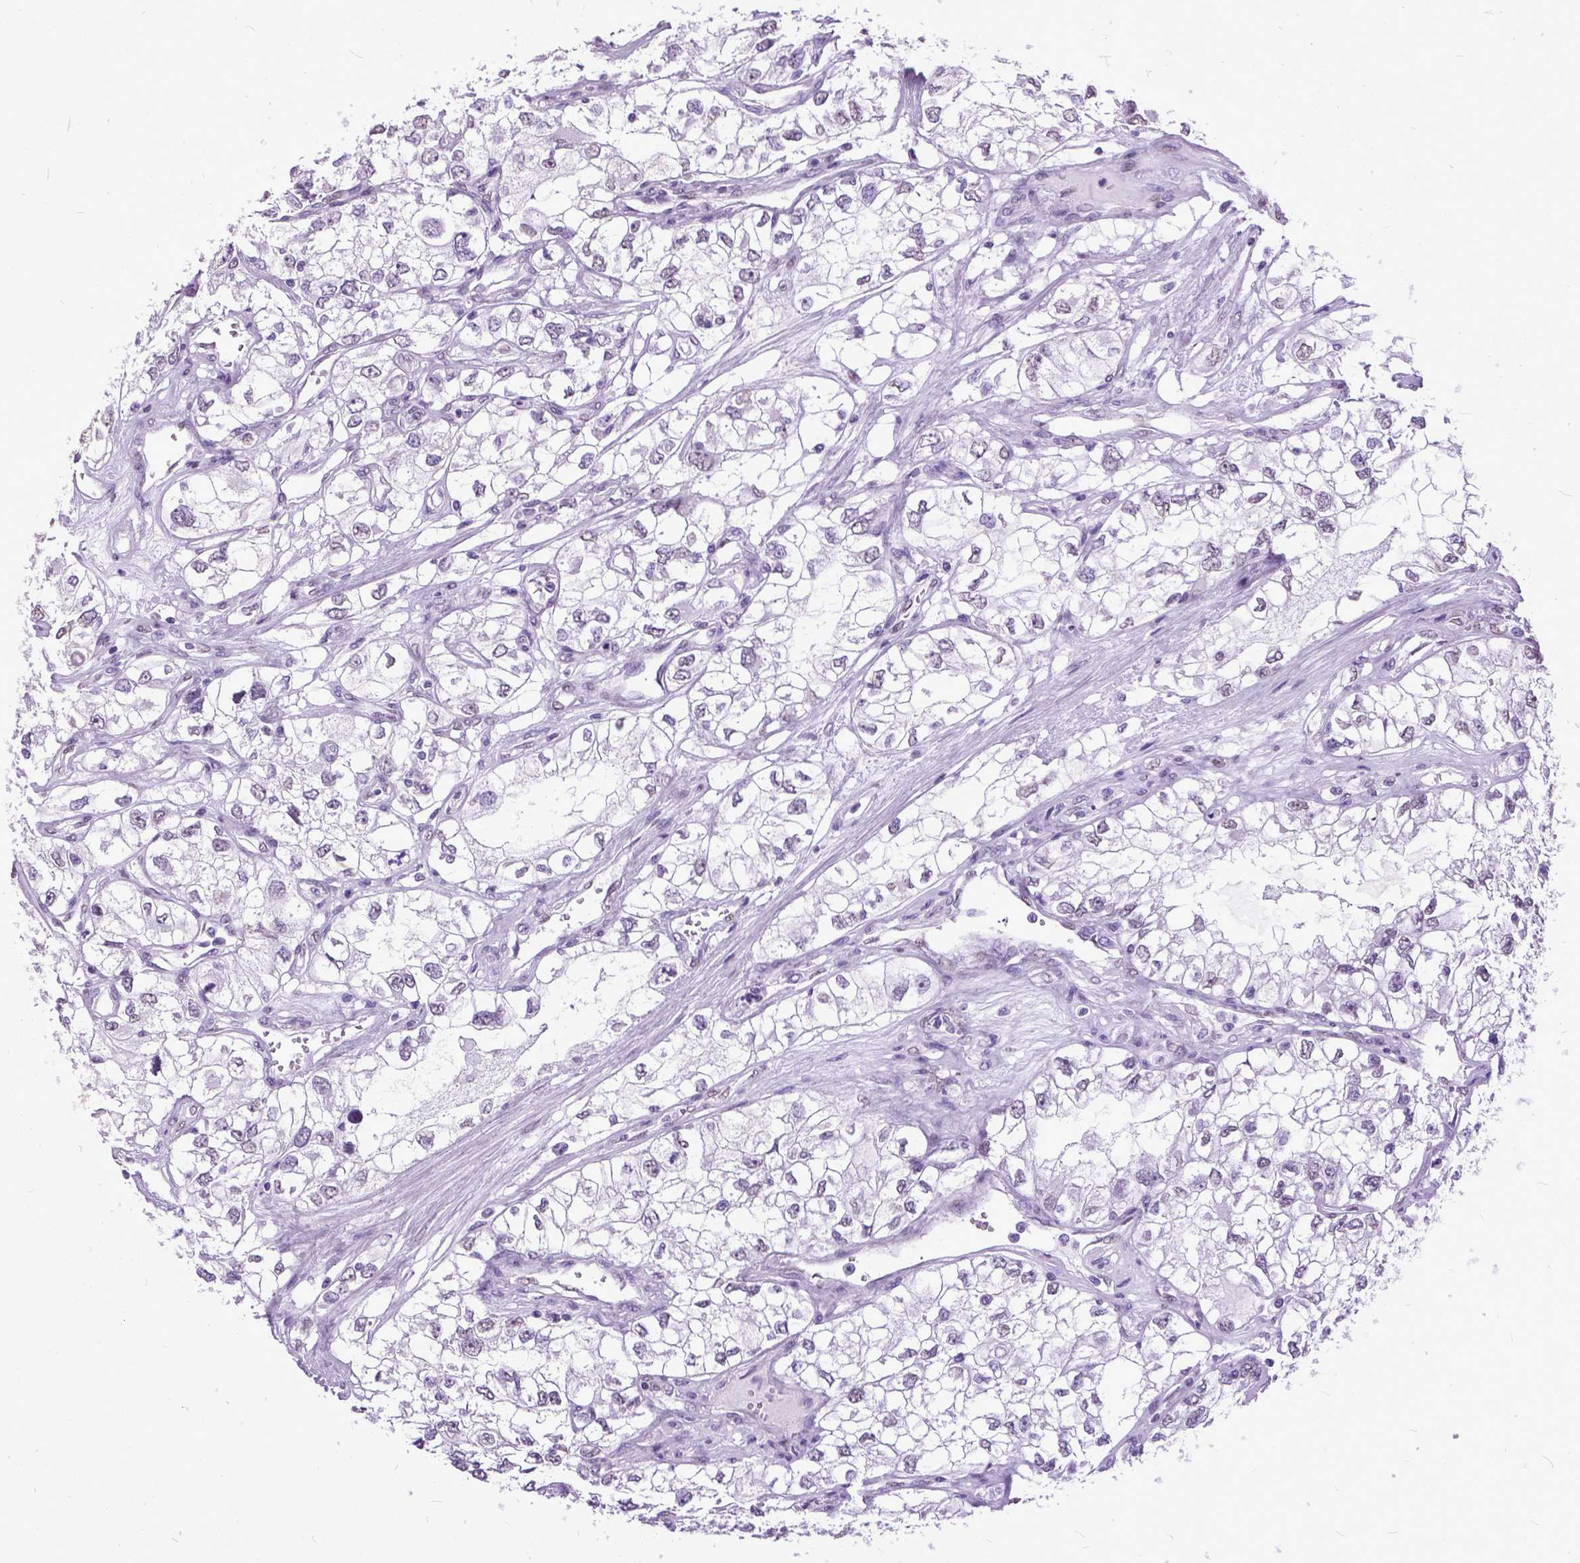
{"staining": {"intensity": "negative", "quantity": "none", "location": "none"}, "tissue": "renal cancer", "cell_type": "Tumor cells", "image_type": "cancer", "snomed": [{"axis": "morphology", "description": "Adenocarcinoma, NOS"}, {"axis": "topography", "description": "Kidney"}], "caption": "Tumor cells show no significant positivity in adenocarcinoma (renal).", "gene": "MARCHF10", "patient": {"sex": "female", "age": 59}}